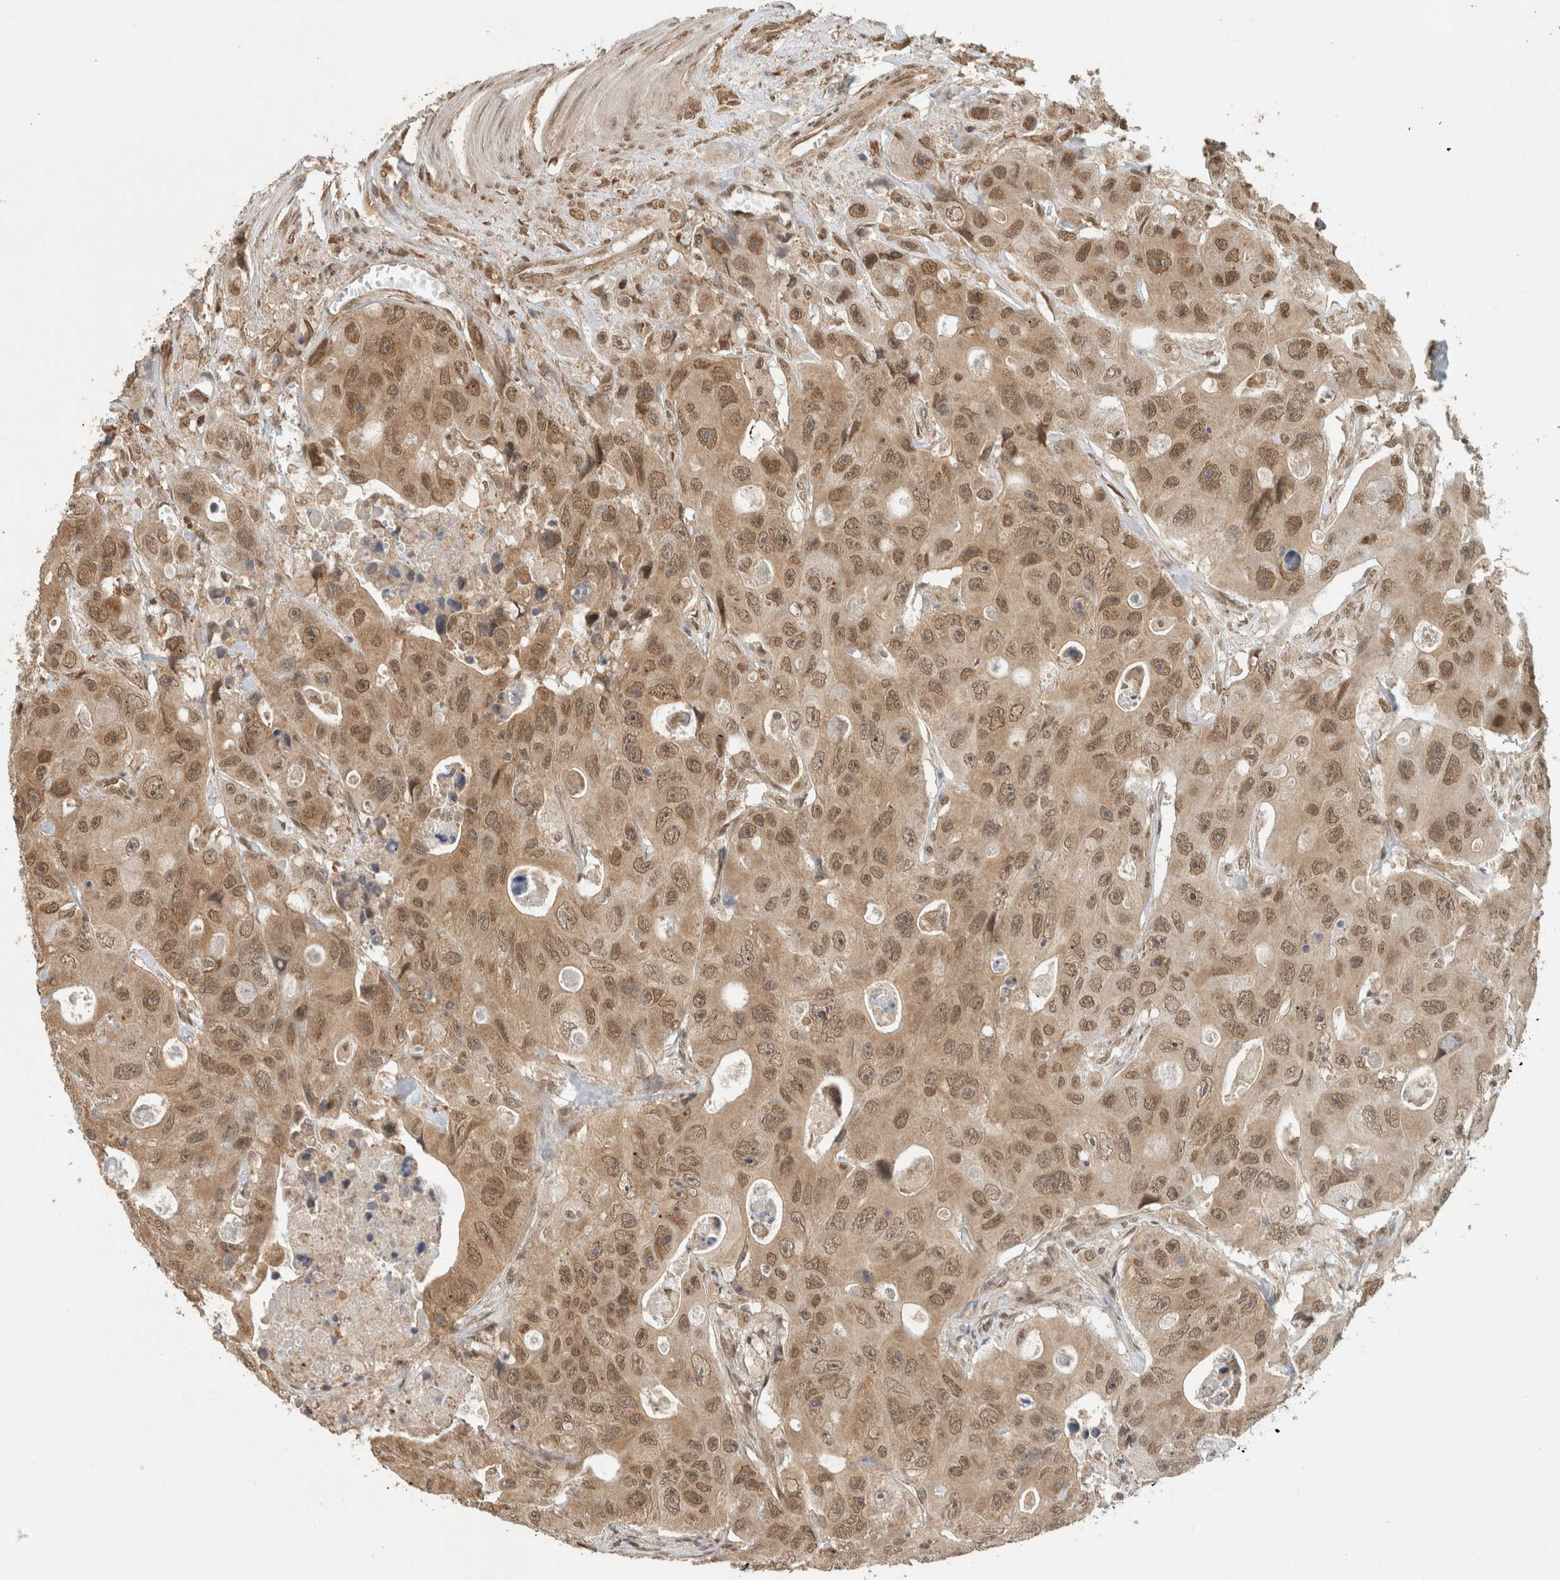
{"staining": {"intensity": "moderate", "quantity": ">75%", "location": "cytoplasmic/membranous,nuclear"}, "tissue": "colorectal cancer", "cell_type": "Tumor cells", "image_type": "cancer", "snomed": [{"axis": "morphology", "description": "Adenocarcinoma, NOS"}, {"axis": "topography", "description": "Colon"}], "caption": "IHC micrograph of neoplastic tissue: human colorectal cancer stained using immunohistochemistry displays medium levels of moderate protein expression localized specifically in the cytoplasmic/membranous and nuclear of tumor cells, appearing as a cytoplasmic/membranous and nuclear brown color.", "gene": "C1orf21", "patient": {"sex": "female", "age": 46}}